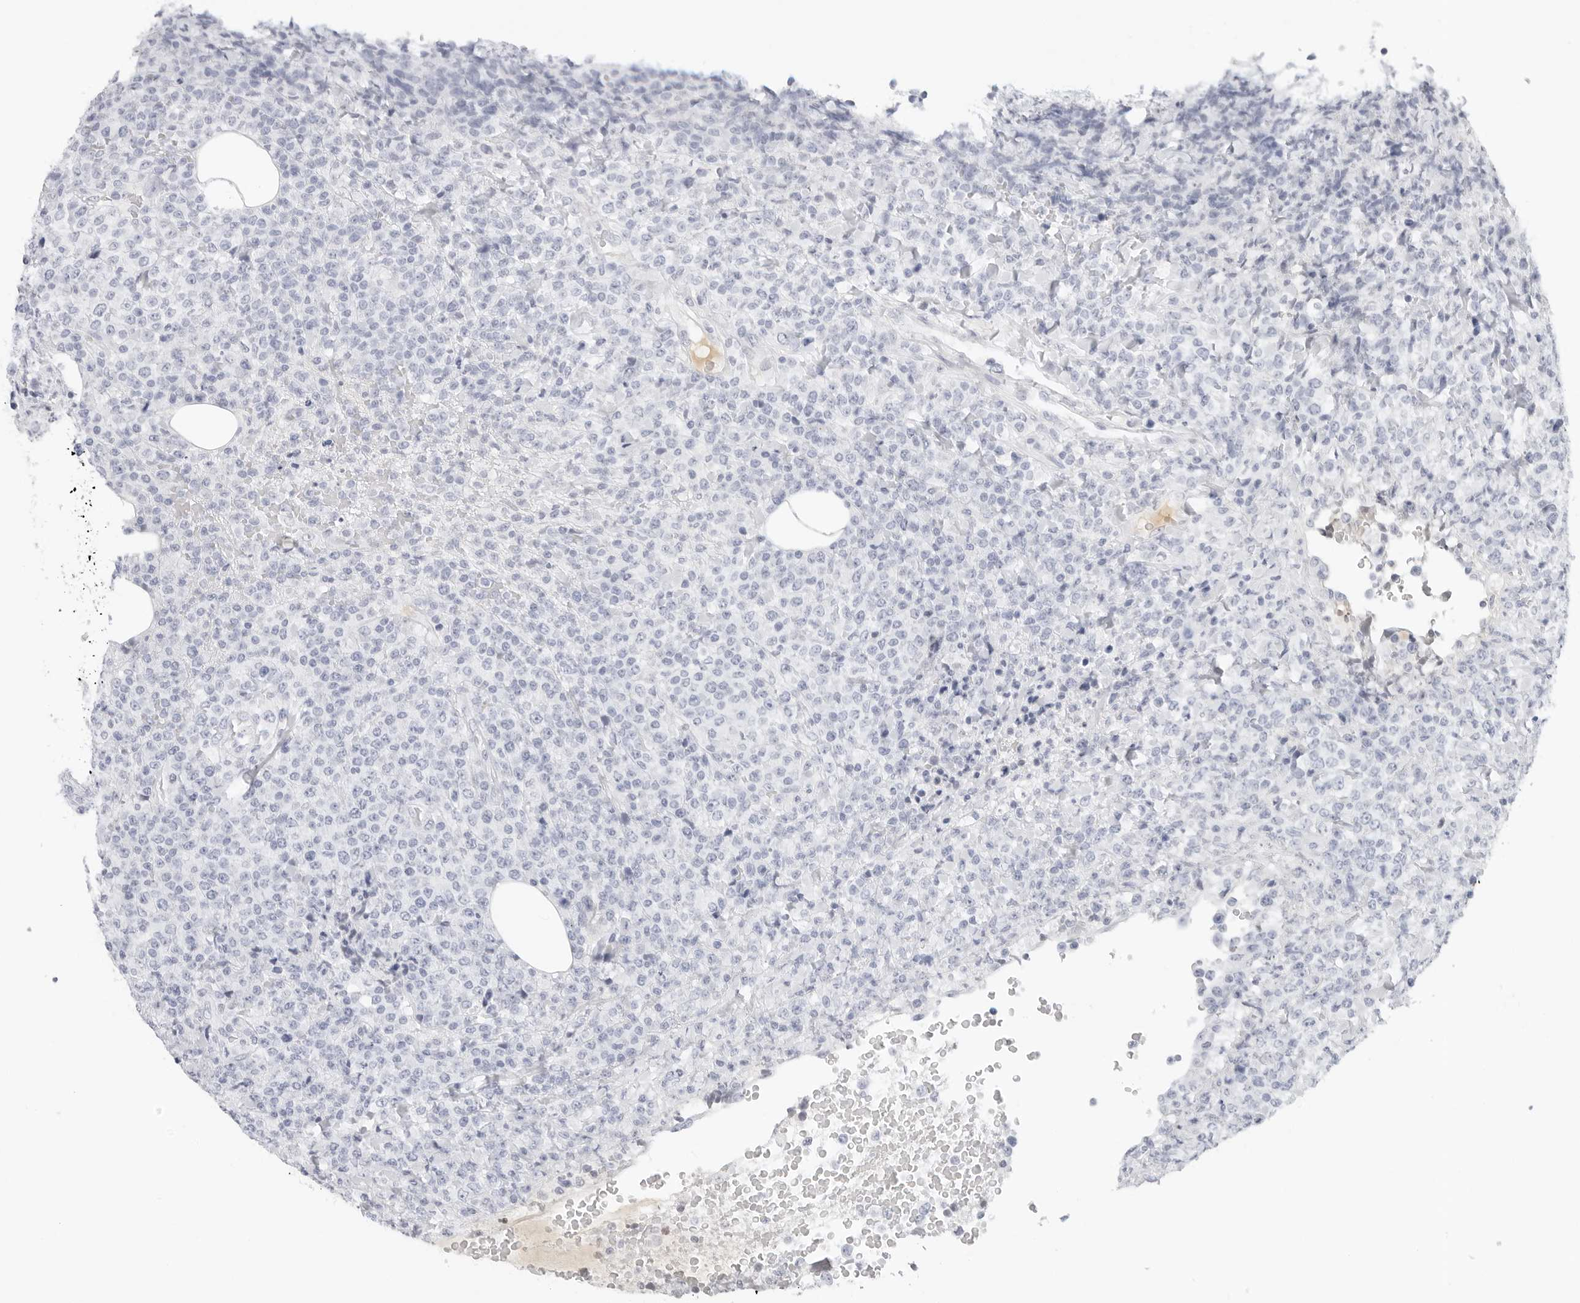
{"staining": {"intensity": "negative", "quantity": "none", "location": "none"}, "tissue": "lymphoma", "cell_type": "Tumor cells", "image_type": "cancer", "snomed": [{"axis": "morphology", "description": "Malignant lymphoma, non-Hodgkin's type, High grade"}, {"axis": "topography", "description": "Lymph node"}], "caption": "Immunohistochemistry of lymphoma demonstrates no positivity in tumor cells.", "gene": "AGMAT", "patient": {"sex": "male", "age": 13}}